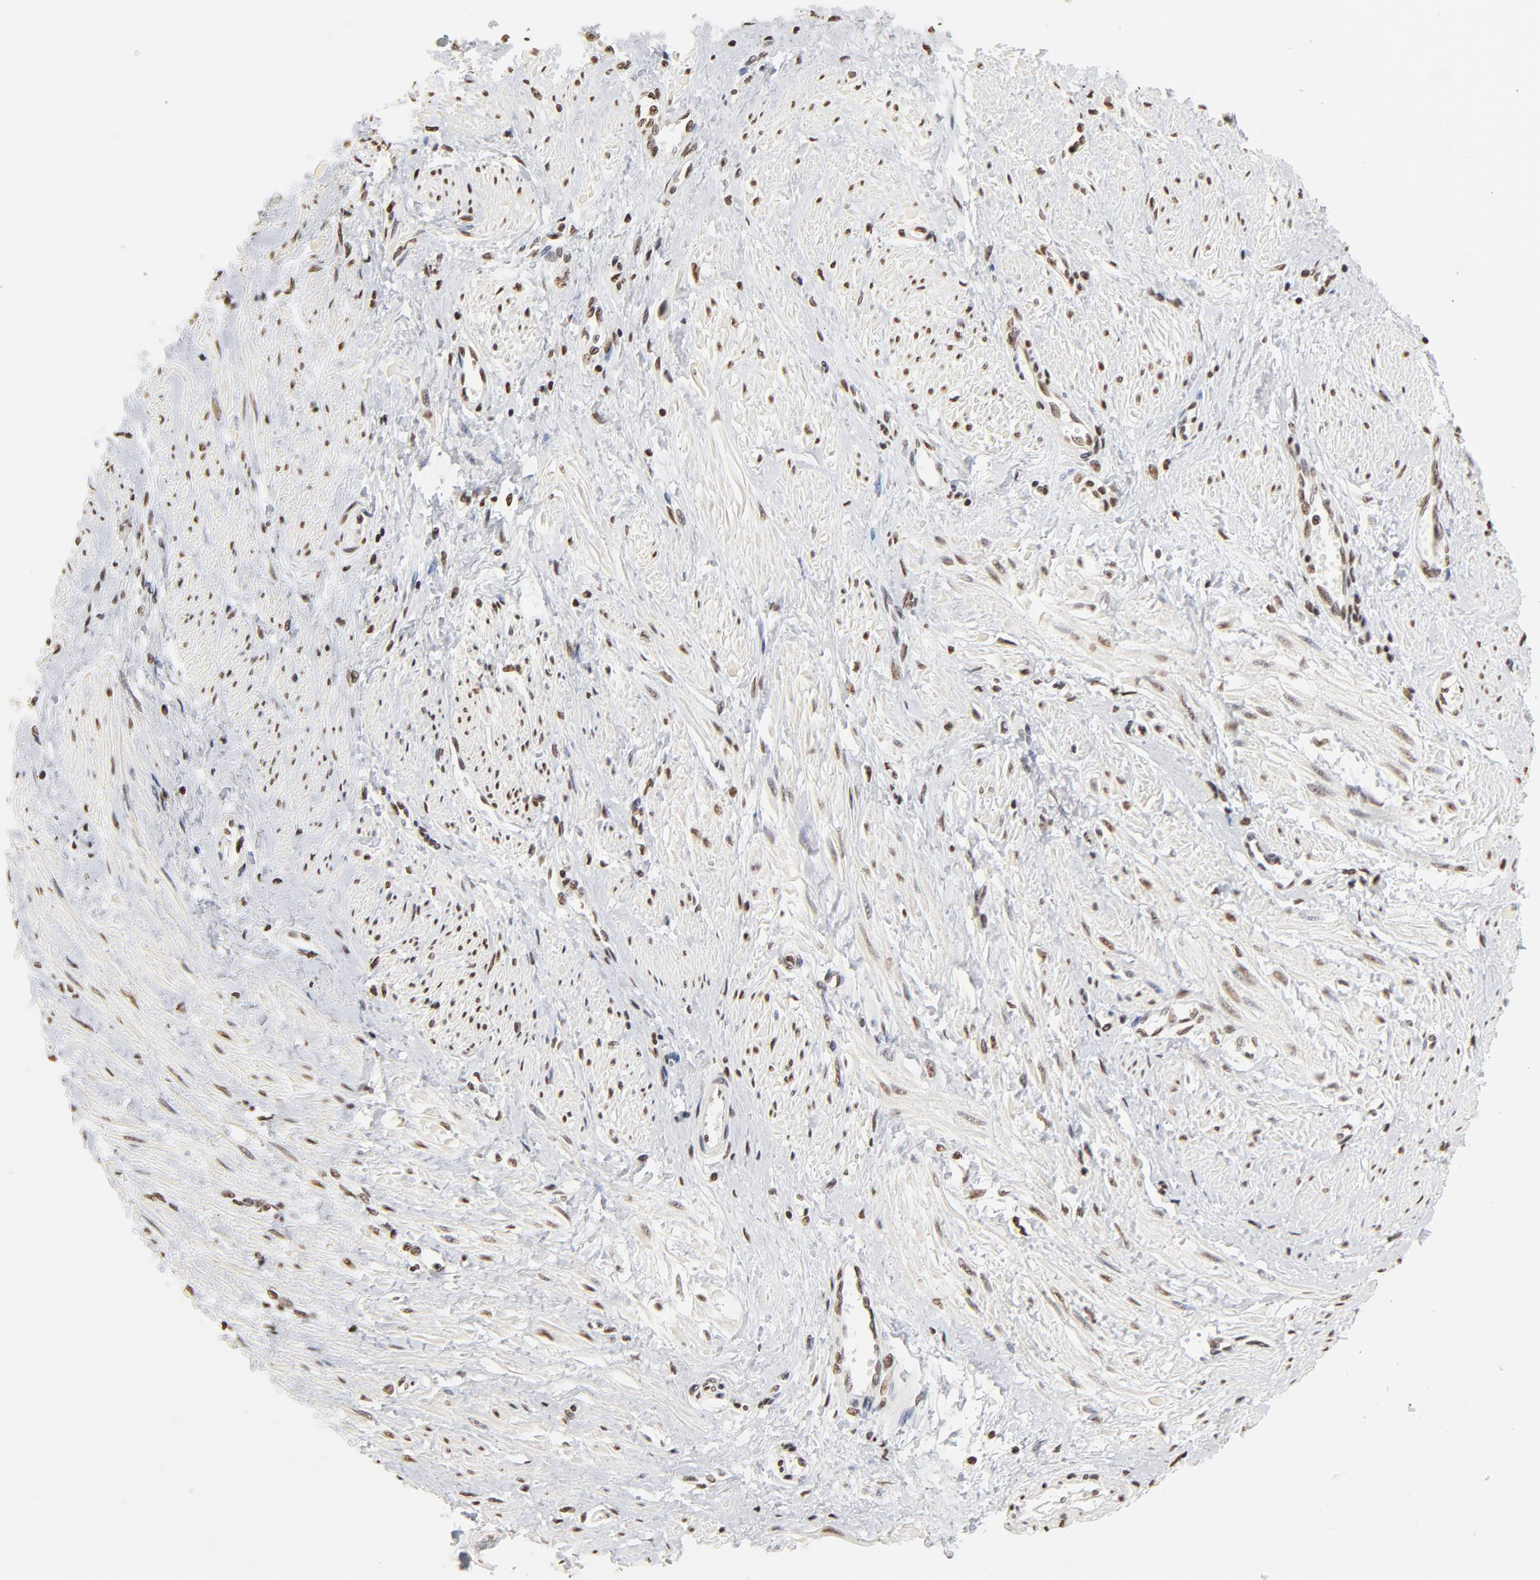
{"staining": {"intensity": "moderate", "quantity": ">75%", "location": "nuclear"}, "tissue": "smooth muscle", "cell_type": "Smooth muscle cells", "image_type": "normal", "snomed": [{"axis": "morphology", "description": "Normal tissue, NOS"}, {"axis": "topography", "description": "Smooth muscle"}, {"axis": "topography", "description": "Uterus"}], "caption": "Smooth muscle cells show medium levels of moderate nuclear expression in about >75% of cells in unremarkable human smooth muscle.", "gene": "TP53BP1", "patient": {"sex": "female", "age": 39}}